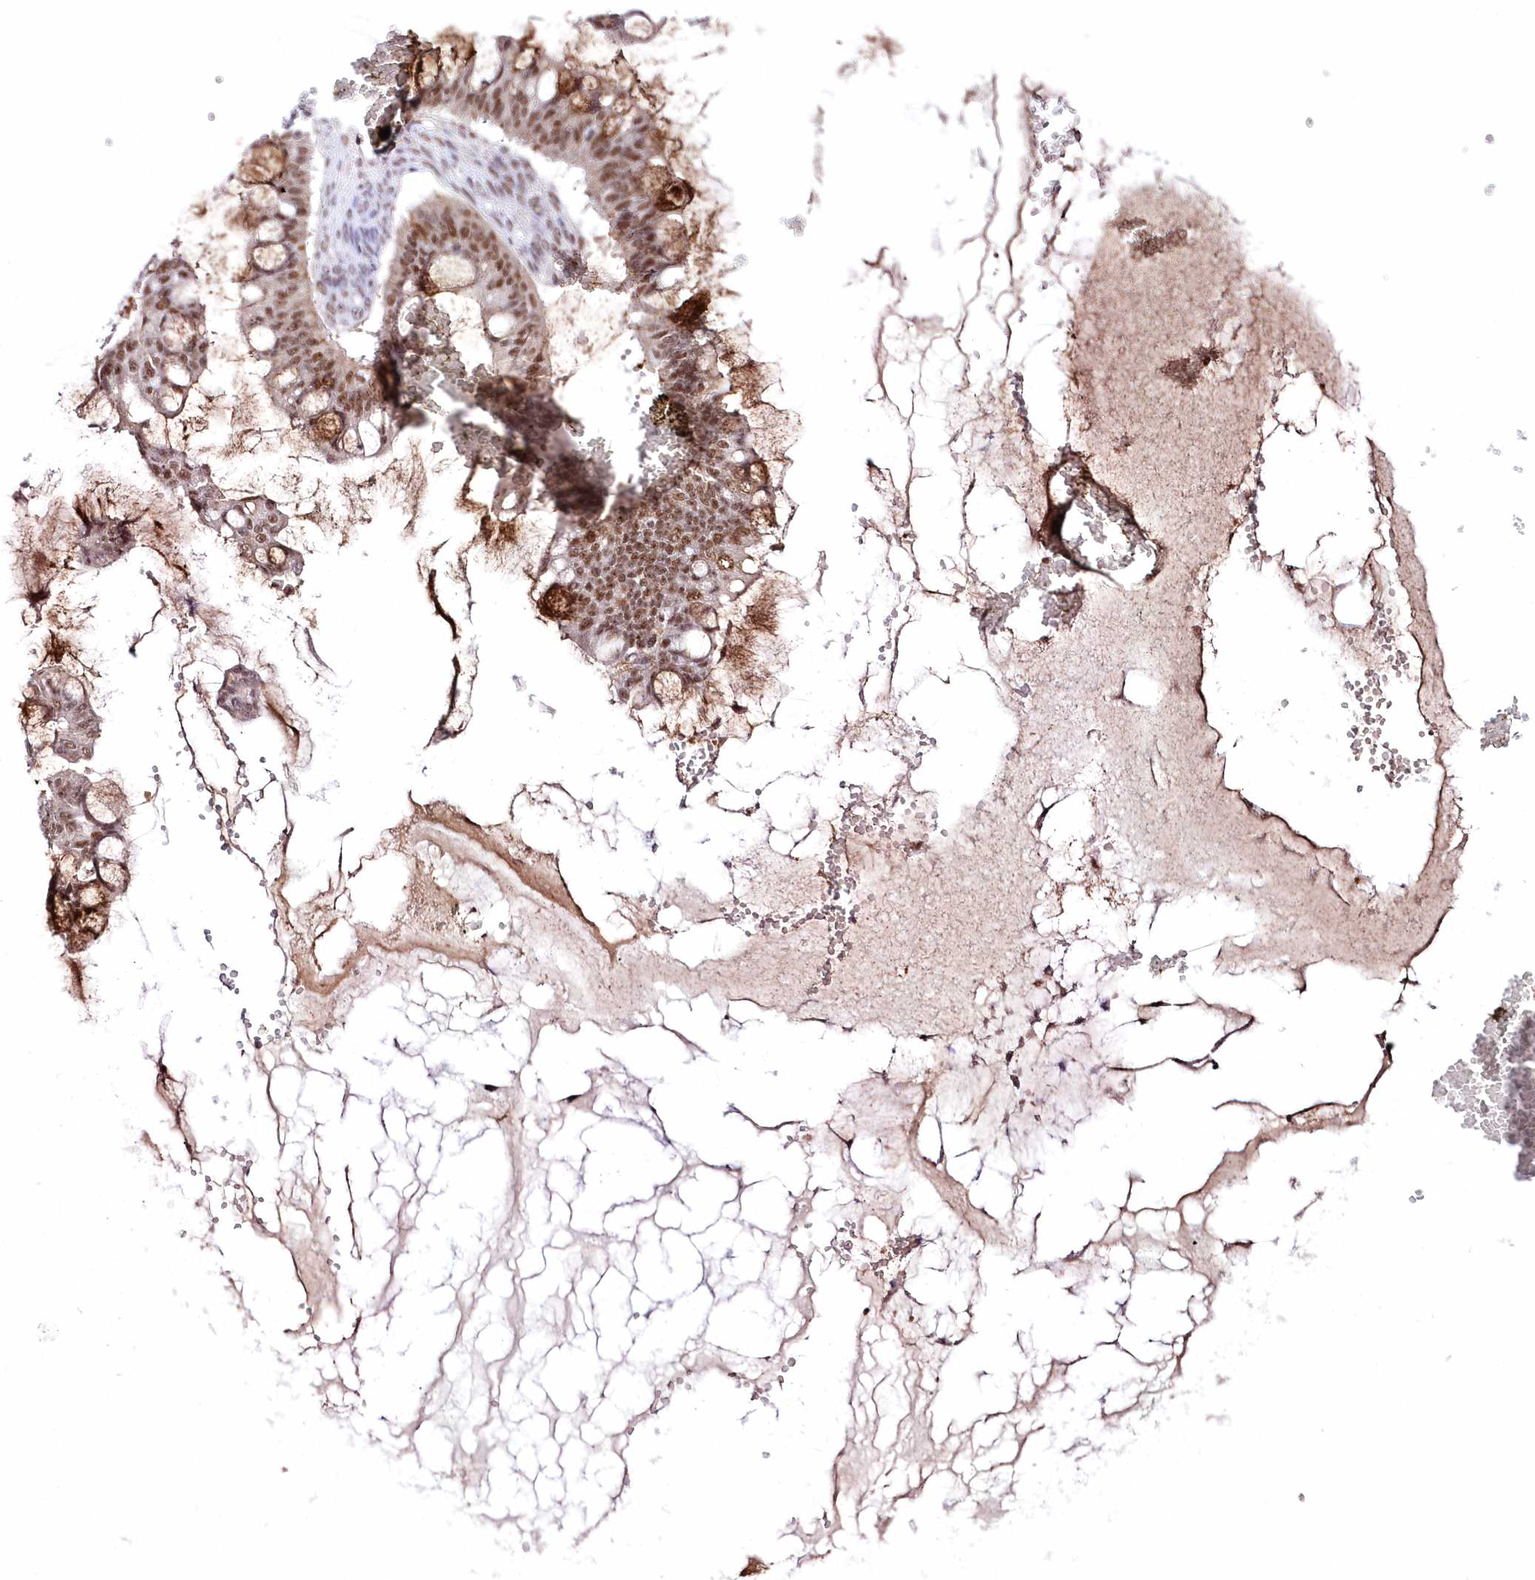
{"staining": {"intensity": "moderate", "quantity": ">75%", "location": "nuclear"}, "tissue": "ovarian cancer", "cell_type": "Tumor cells", "image_type": "cancer", "snomed": [{"axis": "morphology", "description": "Cystadenocarcinoma, mucinous, NOS"}, {"axis": "topography", "description": "Ovary"}], "caption": "High-power microscopy captured an immunohistochemistry photomicrograph of ovarian cancer, revealing moderate nuclear staining in about >75% of tumor cells.", "gene": "NSUN2", "patient": {"sex": "female", "age": 73}}